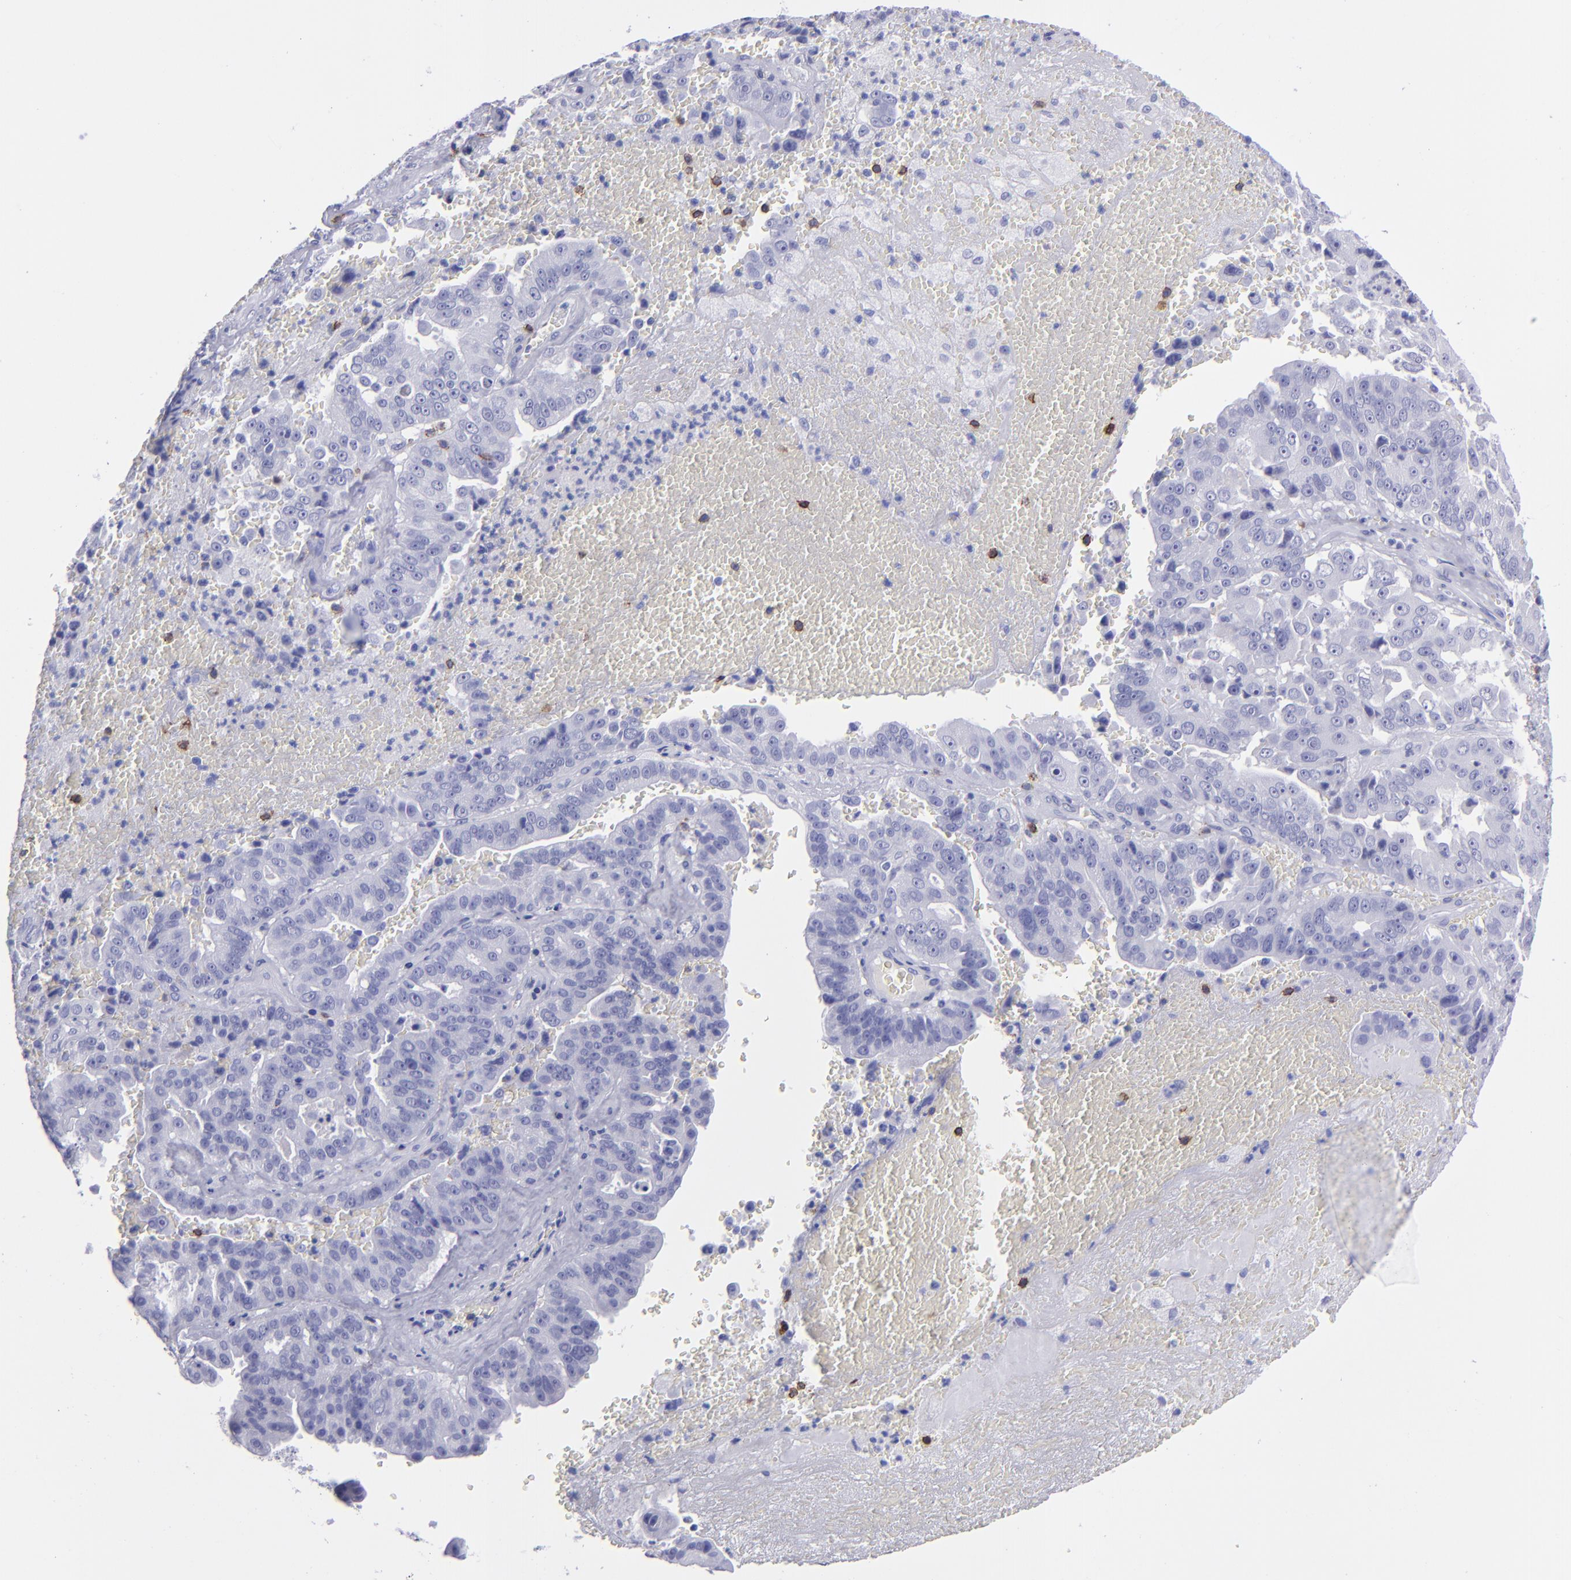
{"staining": {"intensity": "negative", "quantity": "none", "location": "none"}, "tissue": "liver cancer", "cell_type": "Tumor cells", "image_type": "cancer", "snomed": [{"axis": "morphology", "description": "Cholangiocarcinoma"}, {"axis": "topography", "description": "Liver"}], "caption": "Immunohistochemistry of cholangiocarcinoma (liver) reveals no staining in tumor cells.", "gene": "CD6", "patient": {"sex": "female", "age": 79}}